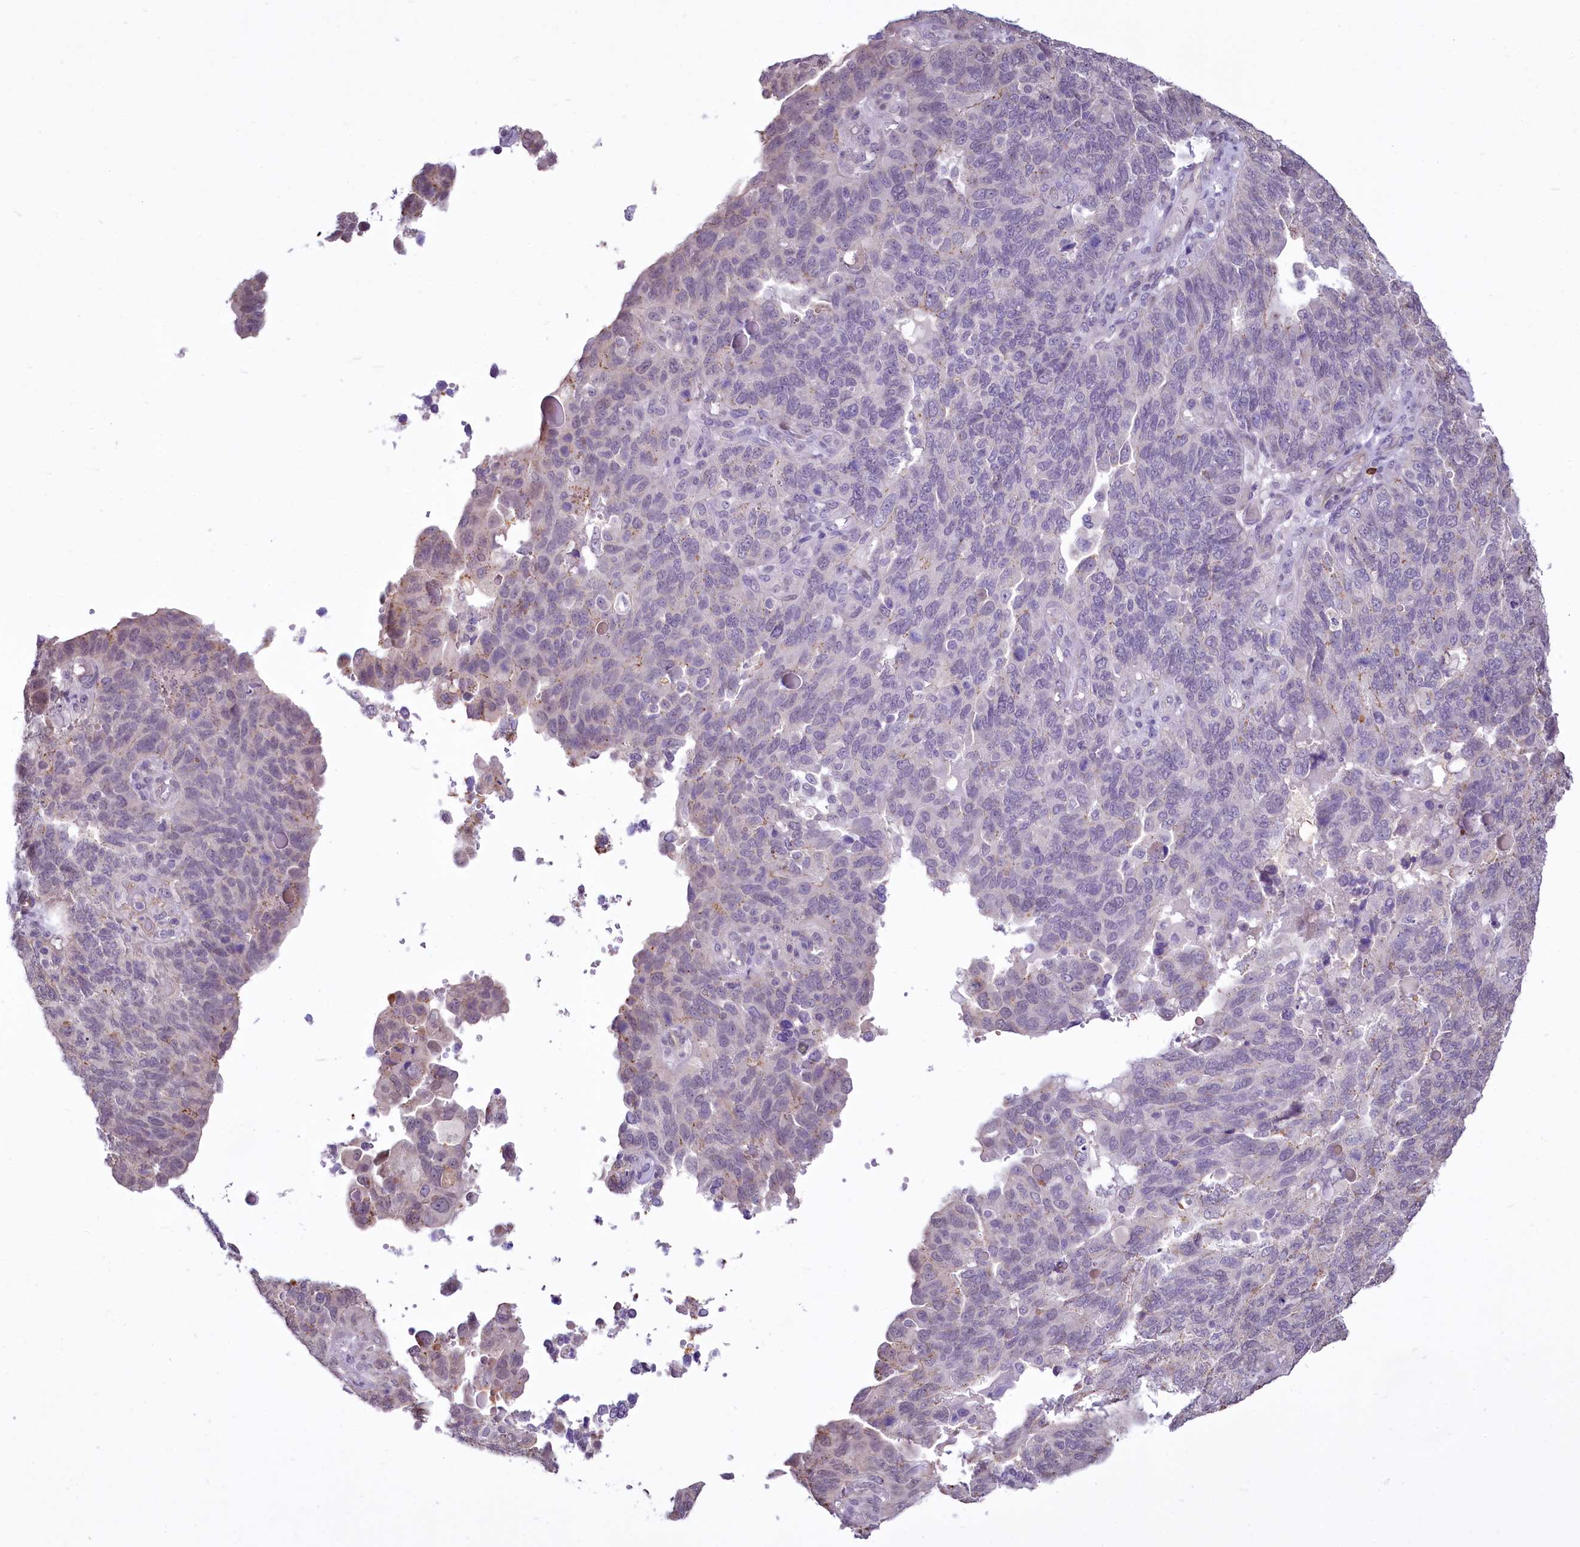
{"staining": {"intensity": "negative", "quantity": "none", "location": "none"}, "tissue": "endometrial cancer", "cell_type": "Tumor cells", "image_type": "cancer", "snomed": [{"axis": "morphology", "description": "Adenocarcinoma, NOS"}, {"axis": "topography", "description": "Endometrium"}], "caption": "DAB (3,3'-diaminobenzidine) immunohistochemical staining of endometrial adenocarcinoma exhibits no significant expression in tumor cells. (DAB (3,3'-diaminobenzidine) immunohistochemistry (IHC), high magnification).", "gene": "BANK1", "patient": {"sex": "female", "age": 66}}